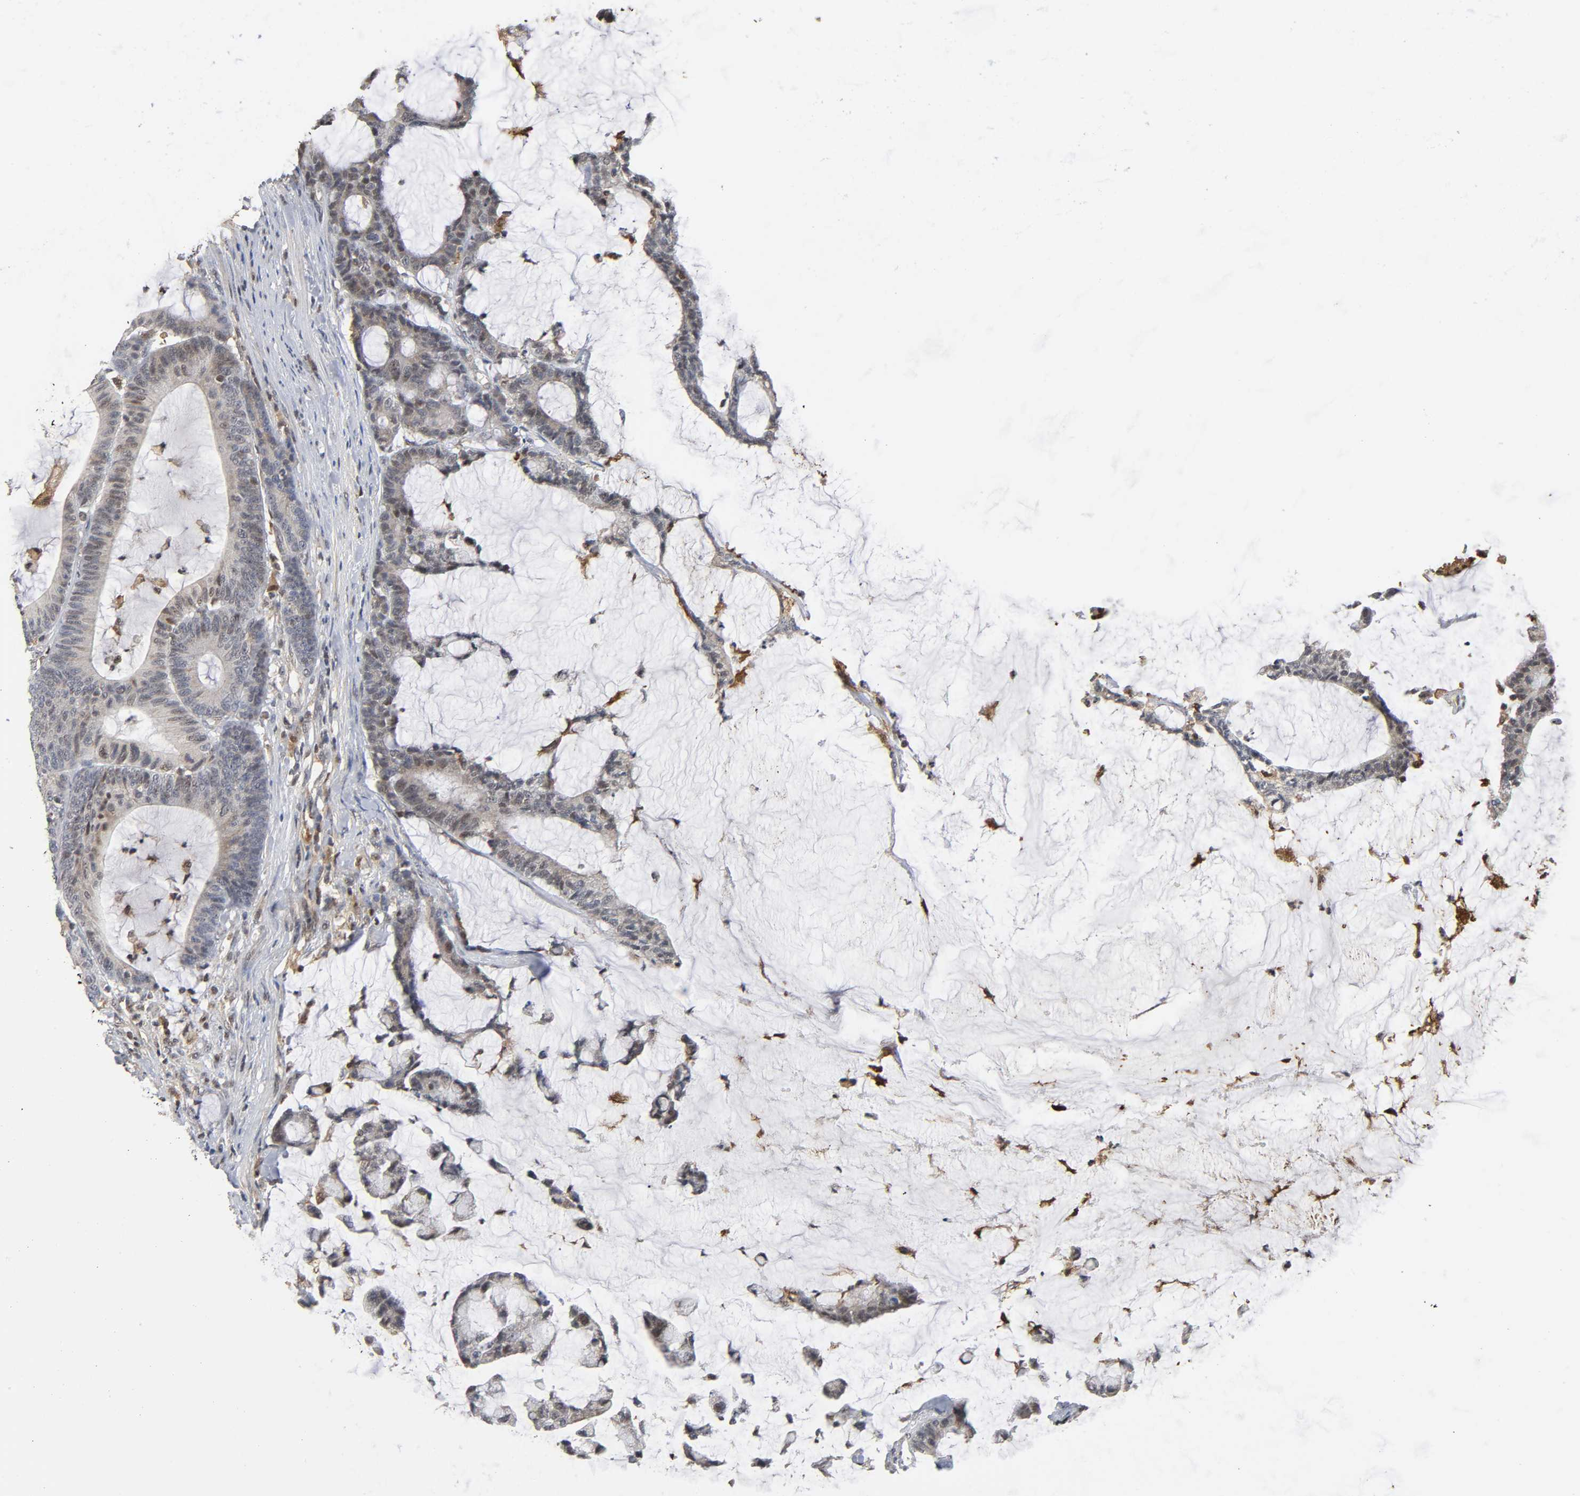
{"staining": {"intensity": "weak", "quantity": "25%-75%", "location": "cytoplasmic/membranous,nuclear"}, "tissue": "colorectal cancer", "cell_type": "Tumor cells", "image_type": "cancer", "snomed": [{"axis": "morphology", "description": "Adenocarcinoma, NOS"}, {"axis": "topography", "description": "Colon"}], "caption": "Weak cytoplasmic/membranous and nuclear protein positivity is present in approximately 25%-75% of tumor cells in colorectal cancer.", "gene": "KAT2B", "patient": {"sex": "female", "age": 84}}